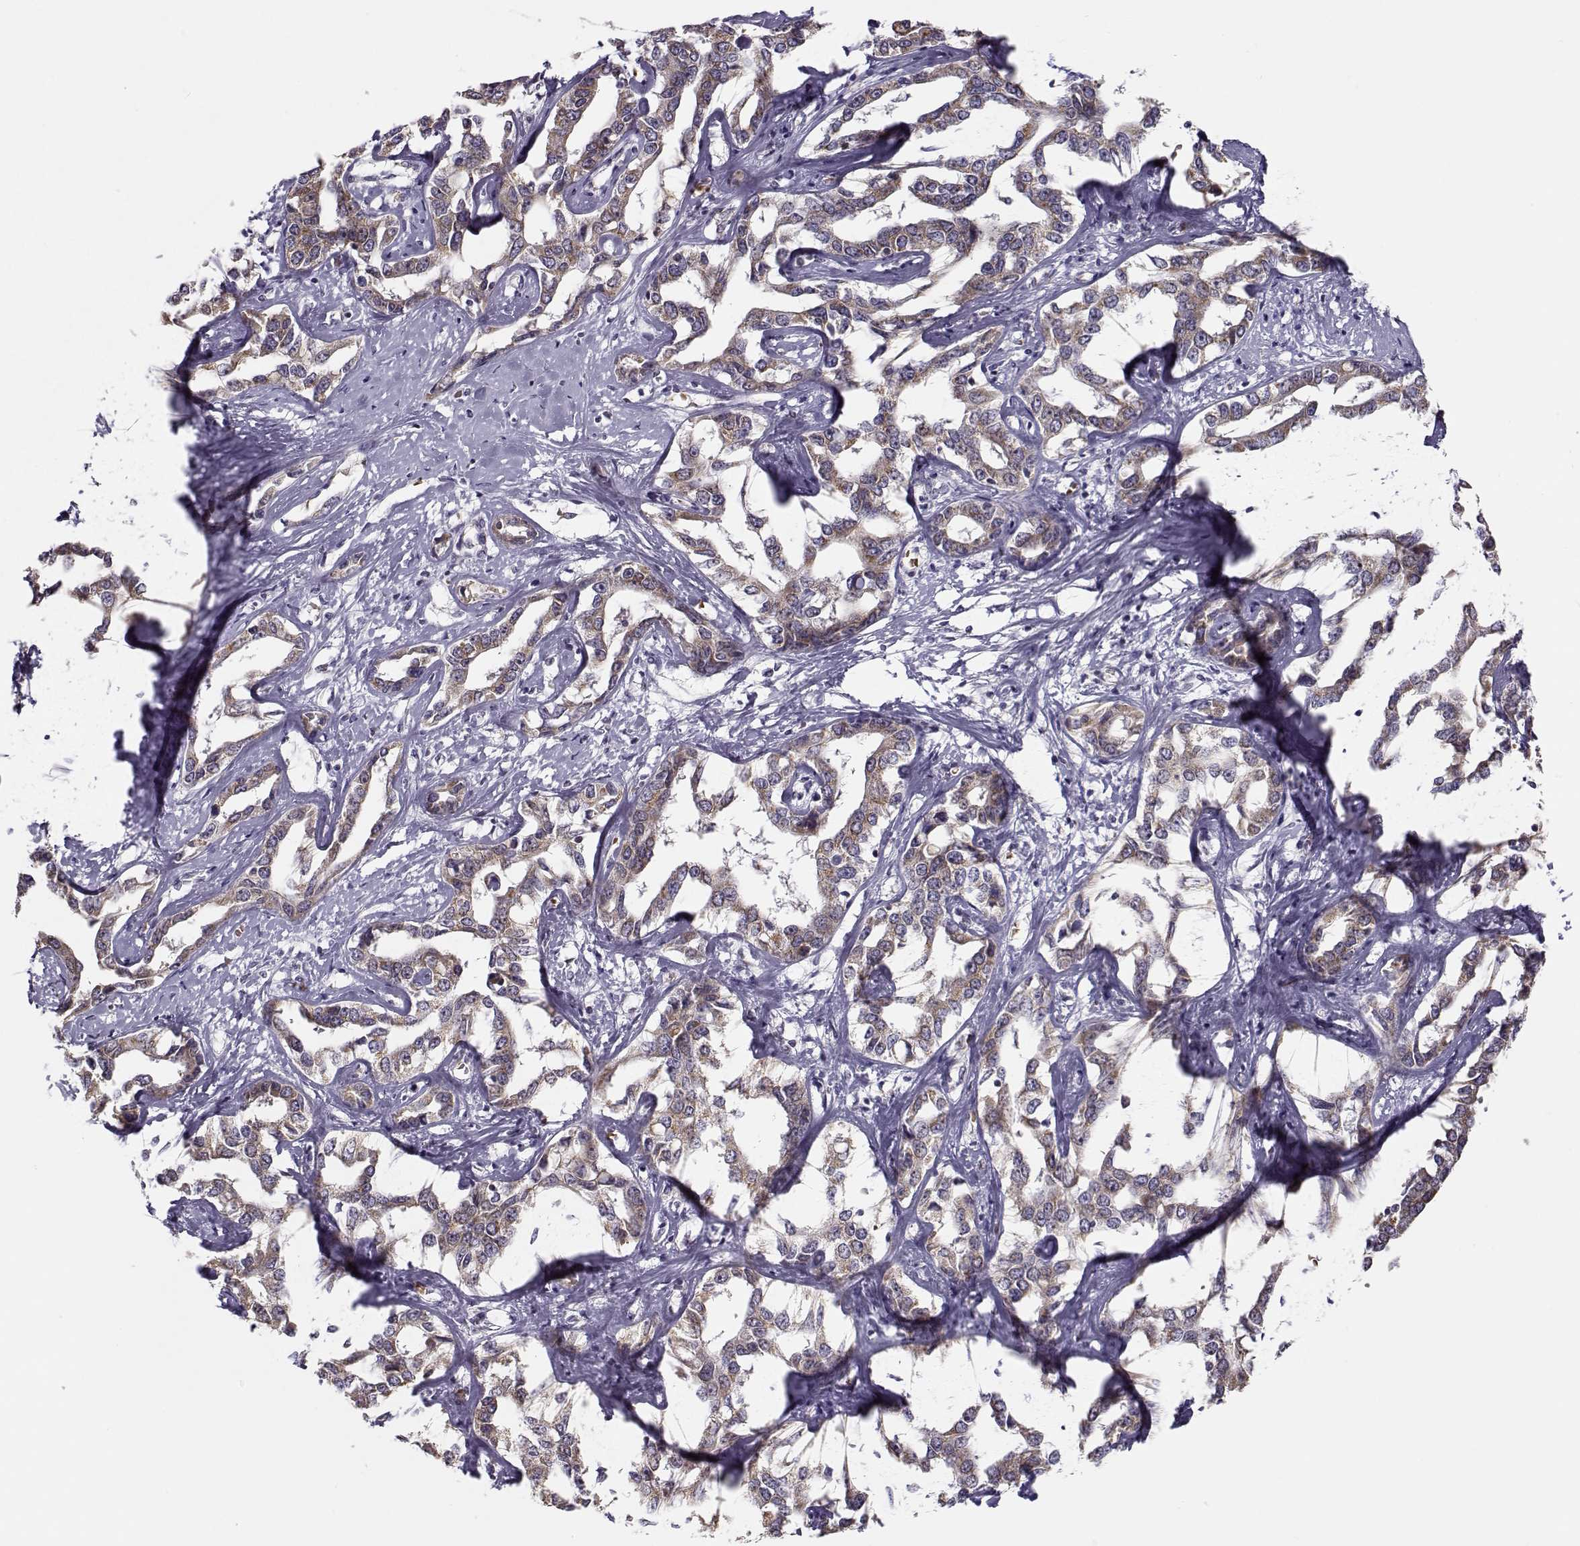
{"staining": {"intensity": "moderate", "quantity": ">75%", "location": "cytoplasmic/membranous"}, "tissue": "liver cancer", "cell_type": "Tumor cells", "image_type": "cancer", "snomed": [{"axis": "morphology", "description": "Cholangiocarcinoma"}, {"axis": "topography", "description": "Liver"}], "caption": "This is a photomicrograph of IHC staining of liver cancer, which shows moderate expression in the cytoplasmic/membranous of tumor cells.", "gene": "SLC4A5", "patient": {"sex": "male", "age": 59}}